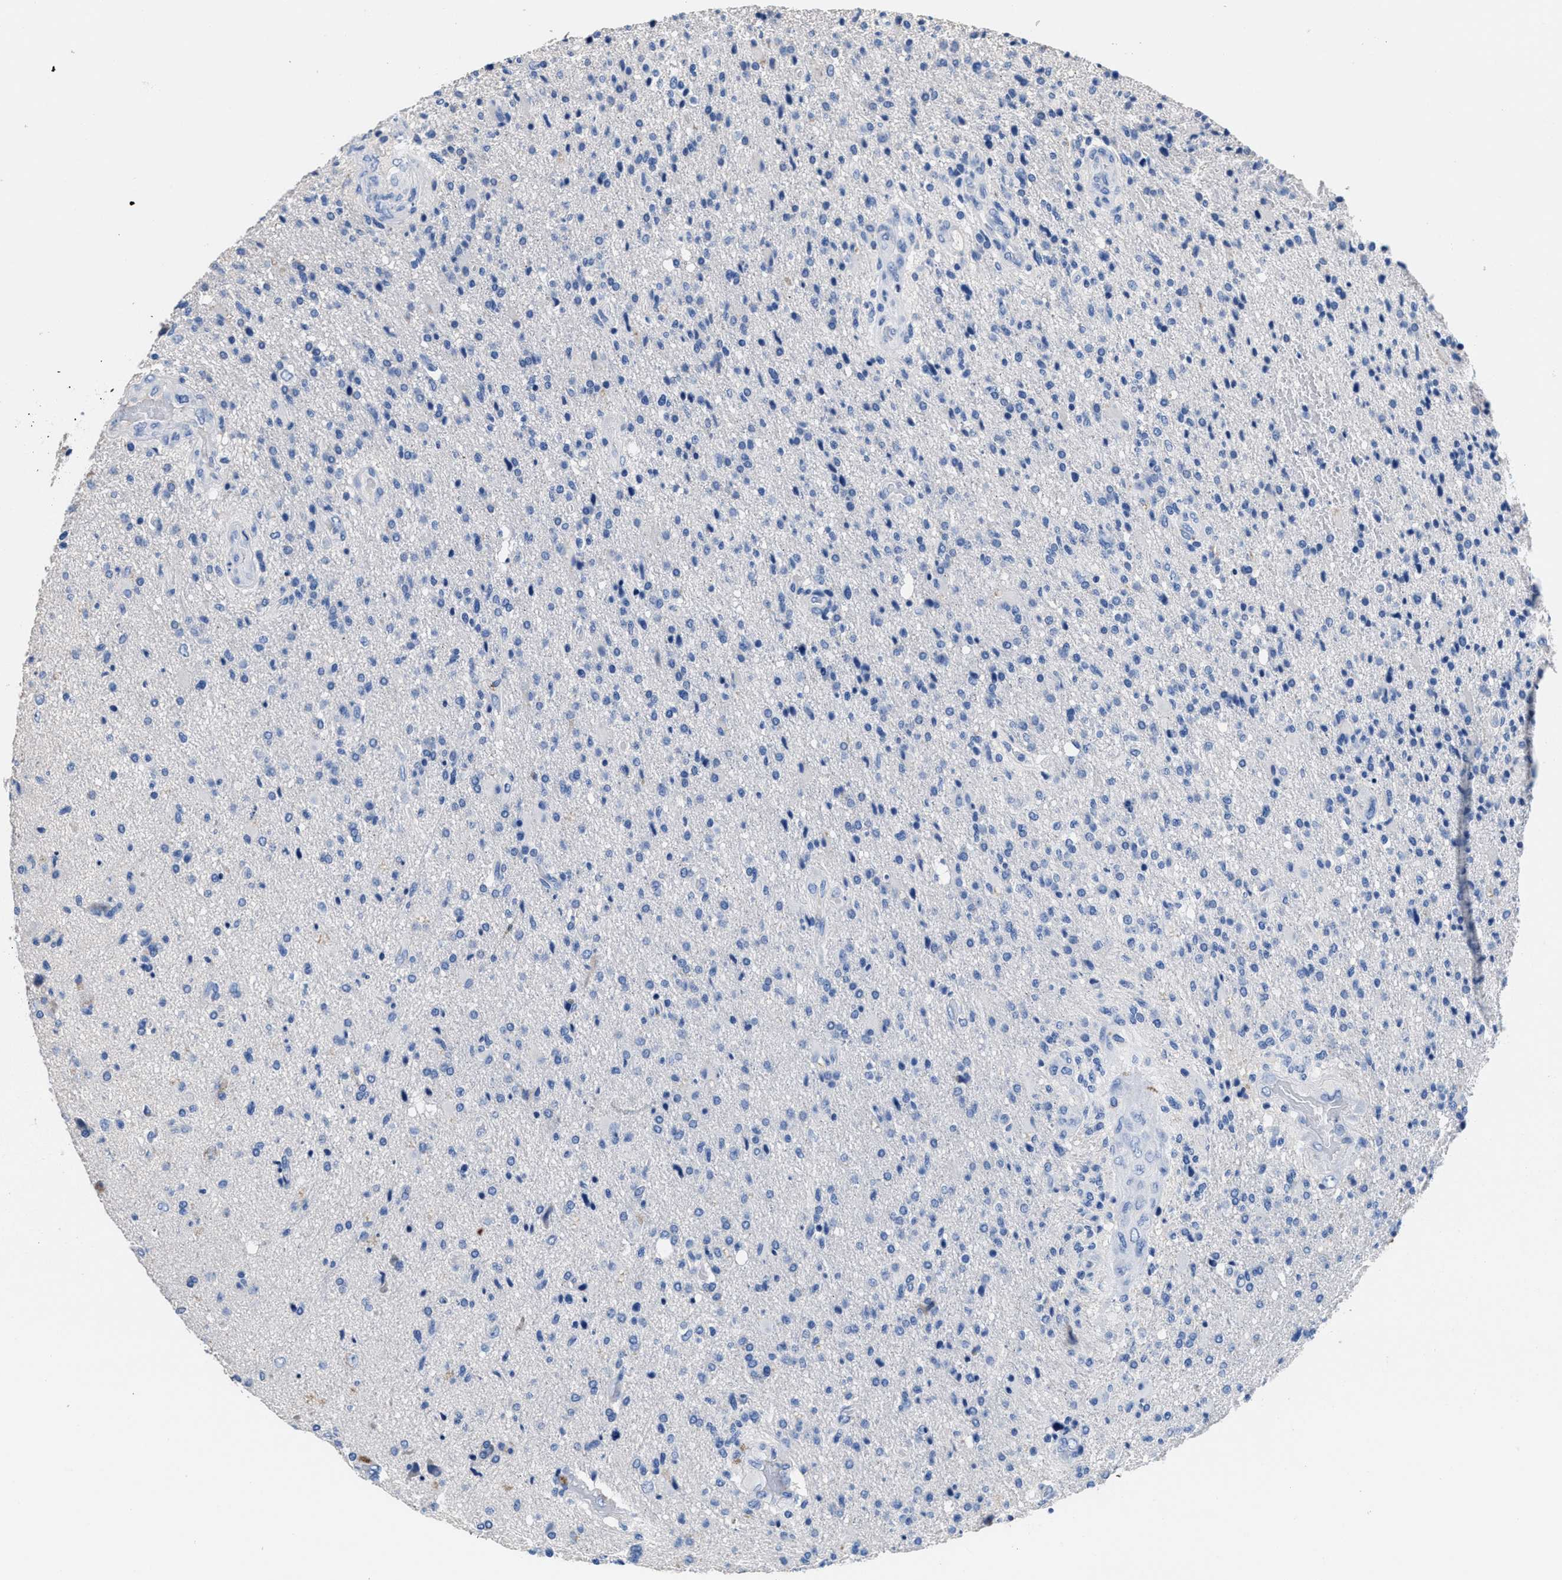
{"staining": {"intensity": "negative", "quantity": "none", "location": "none"}, "tissue": "glioma", "cell_type": "Tumor cells", "image_type": "cancer", "snomed": [{"axis": "morphology", "description": "Glioma, malignant, High grade"}, {"axis": "topography", "description": "Brain"}], "caption": "Tumor cells are negative for brown protein staining in glioma.", "gene": "SLFN13", "patient": {"sex": "male", "age": 72}}